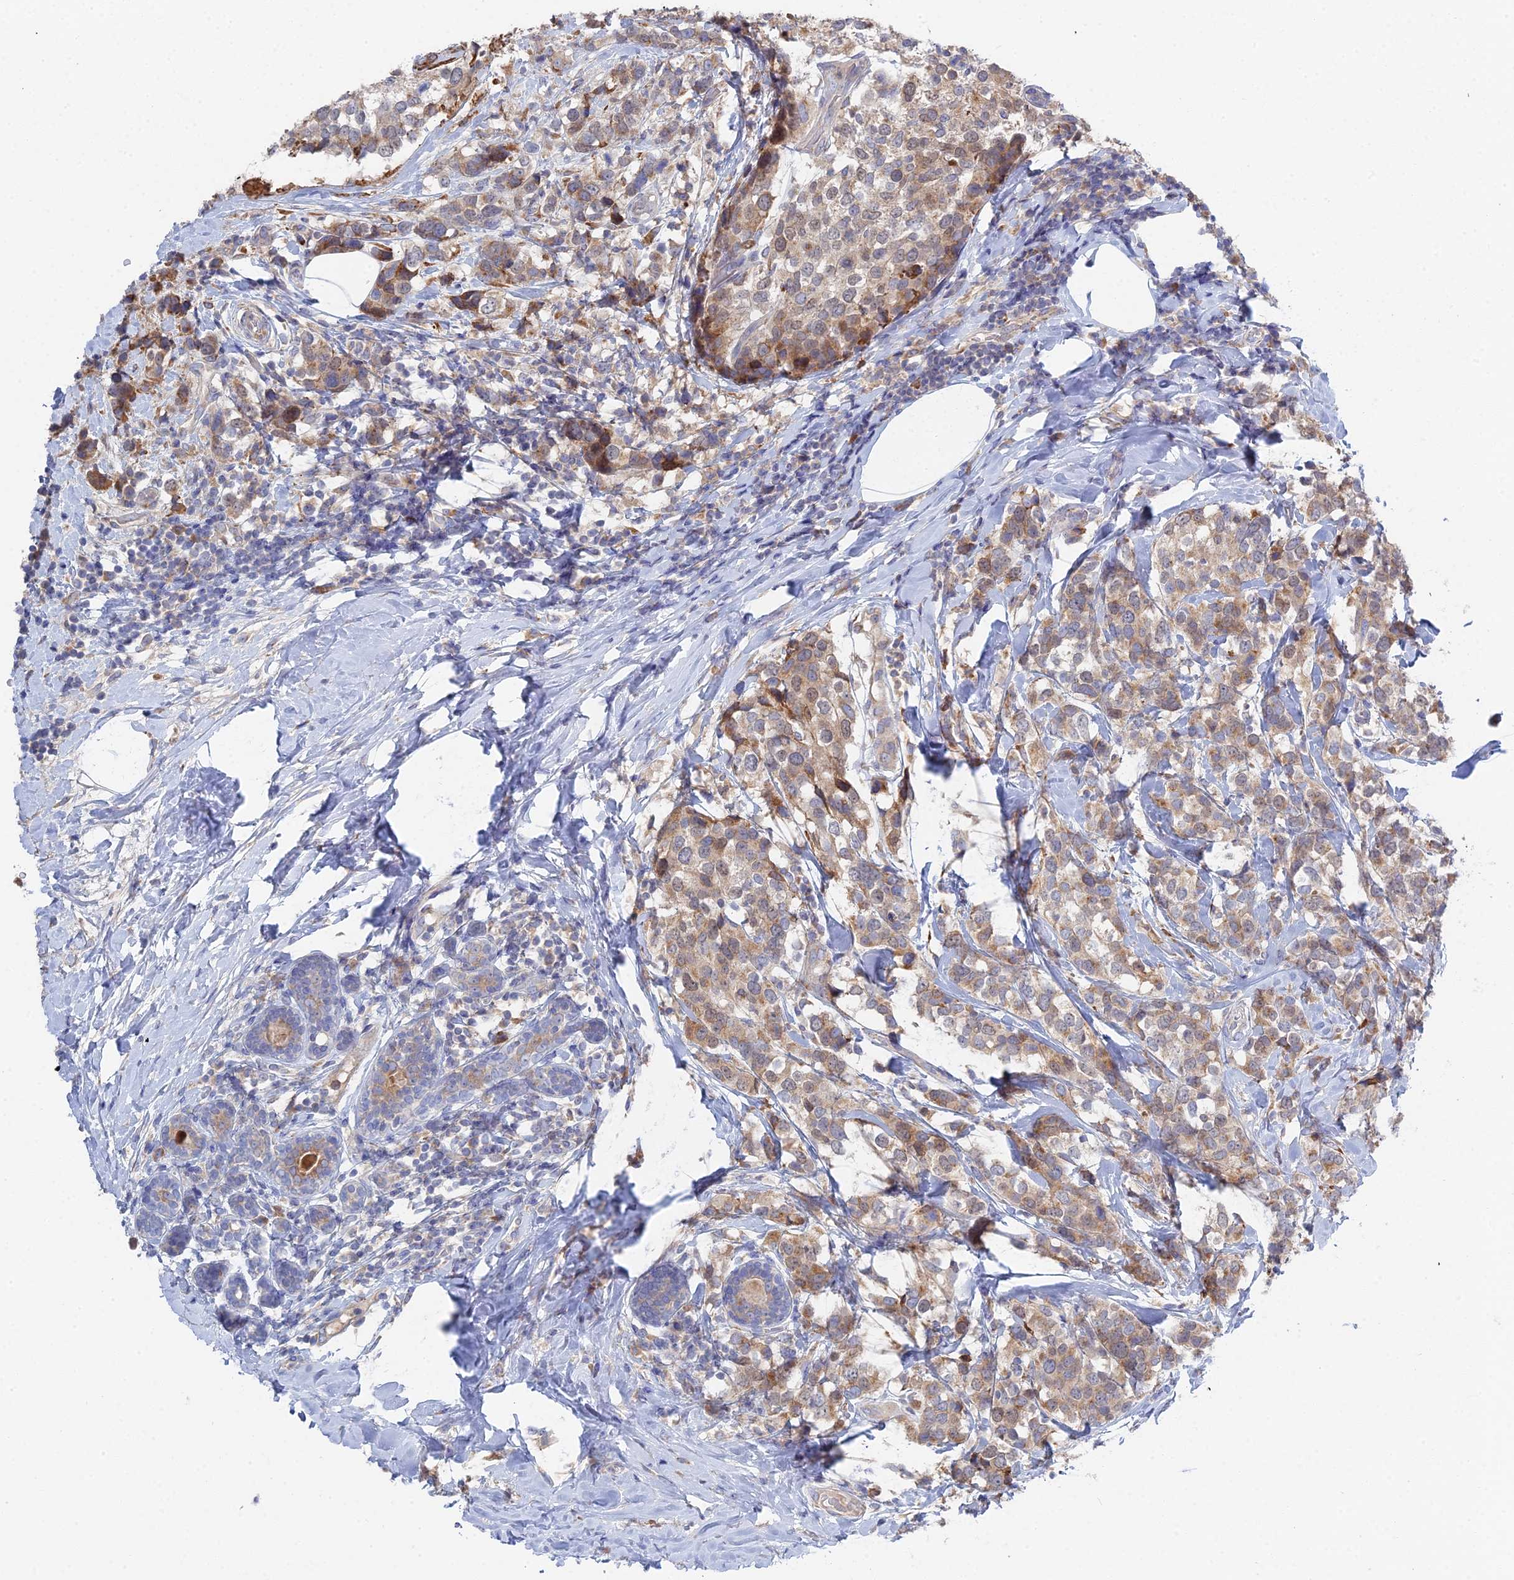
{"staining": {"intensity": "moderate", "quantity": "<25%", "location": "cytoplasmic/membranous"}, "tissue": "breast cancer", "cell_type": "Tumor cells", "image_type": "cancer", "snomed": [{"axis": "morphology", "description": "Lobular carcinoma"}, {"axis": "topography", "description": "Breast"}], "caption": "Protein staining displays moderate cytoplasmic/membranous expression in about <25% of tumor cells in breast cancer.", "gene": "TRAPPC6A", "patient": {"sex": "female", "age": 59}}